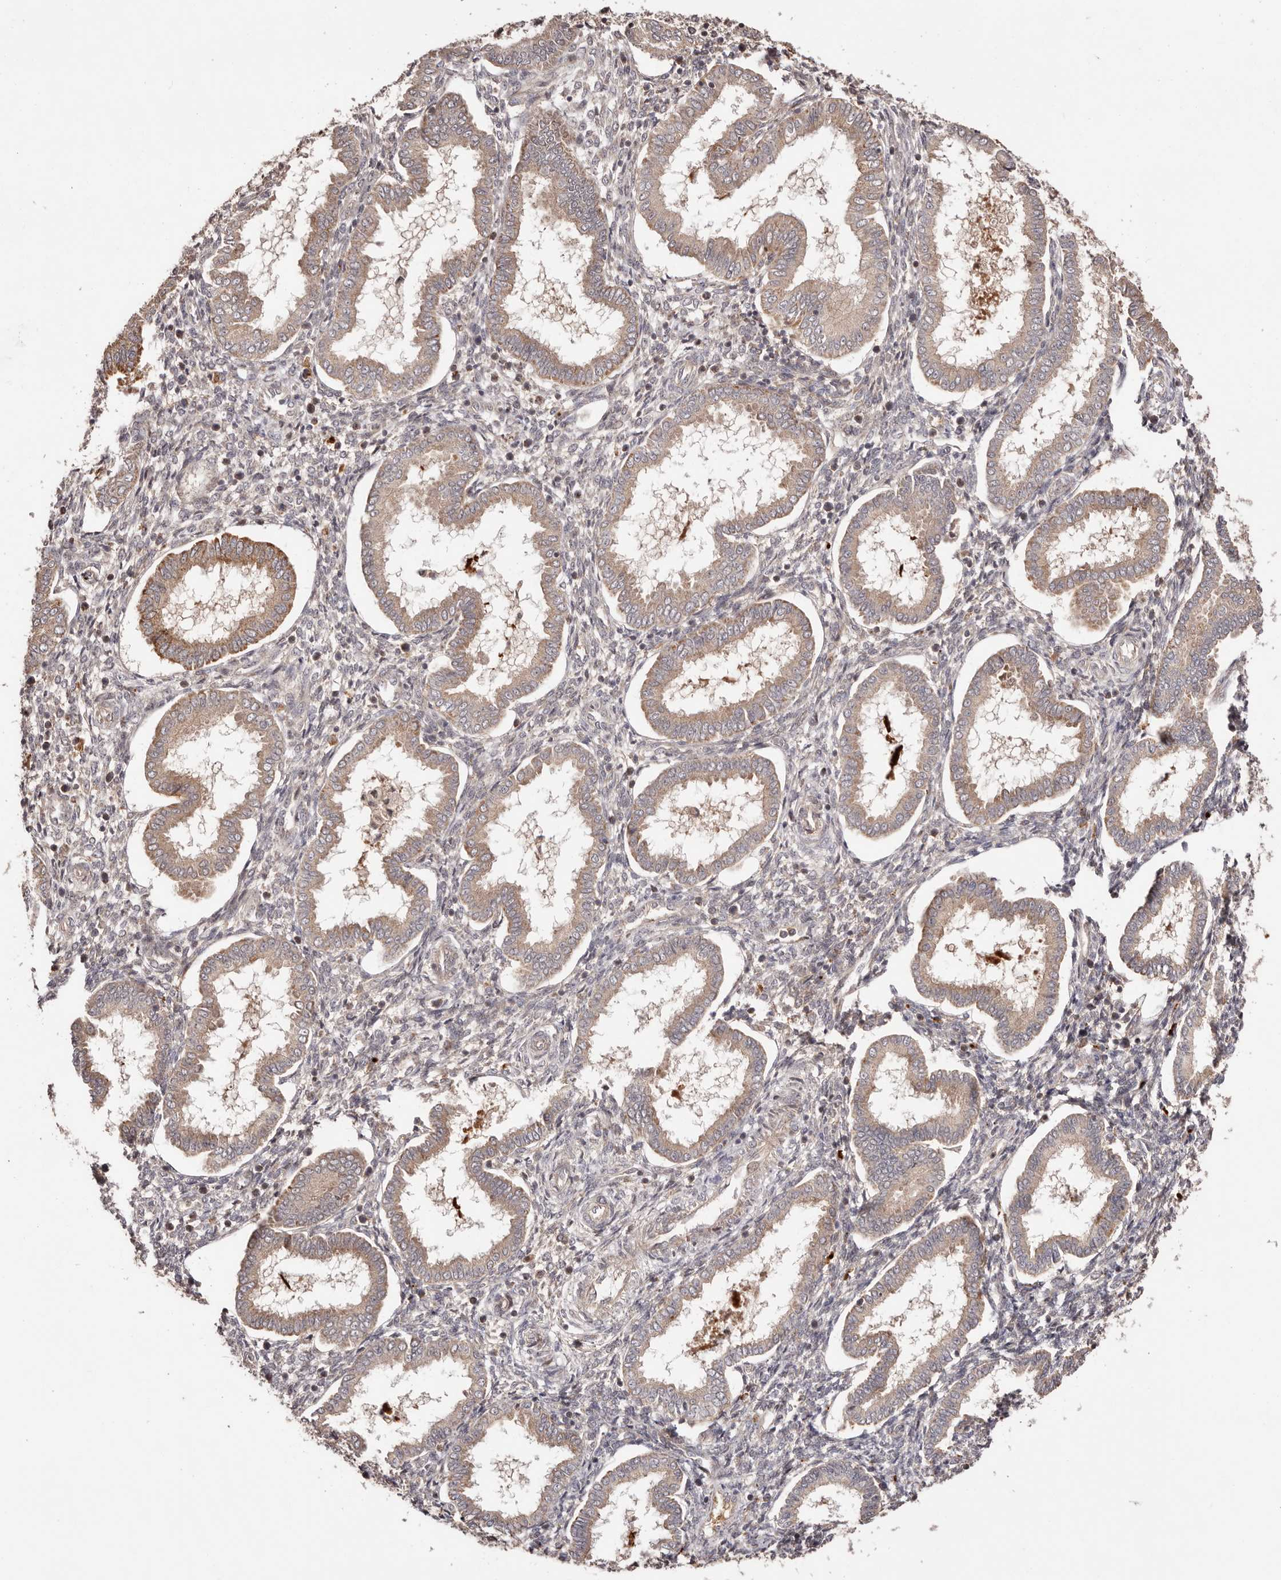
{"staining": {"intensity": "moderate", "quantity": "25%-75%", "location": "cytoplasmic/membranous,nuclear"}, "tissue": "endometrium", "cell_type": "Cells in endometrial stroma", "image_type": "normal", "snomed": [{"axis": "morphology", "description": "Normal tissue, NOS"}, {"axis": "topography", "description": "Endometrium"}], "caption": "Immunohistochemistry (IHC) staining of normal endometrium, which shows medium levels of moderate cytoplasmic/membranous,nuclear expression in approximately 25%-75% of cells in endometrial stroma indicating moderate cytoplasmic/membranous,nuclear protein staining. The staining was performed using DAB (3,3'-diaminobenzidine) (brown) for protein detection and nuclei were counterstained in hematoxylin (blue).", "gene": "PTPN22", "patient": {"sex": "female", "age": 24}}